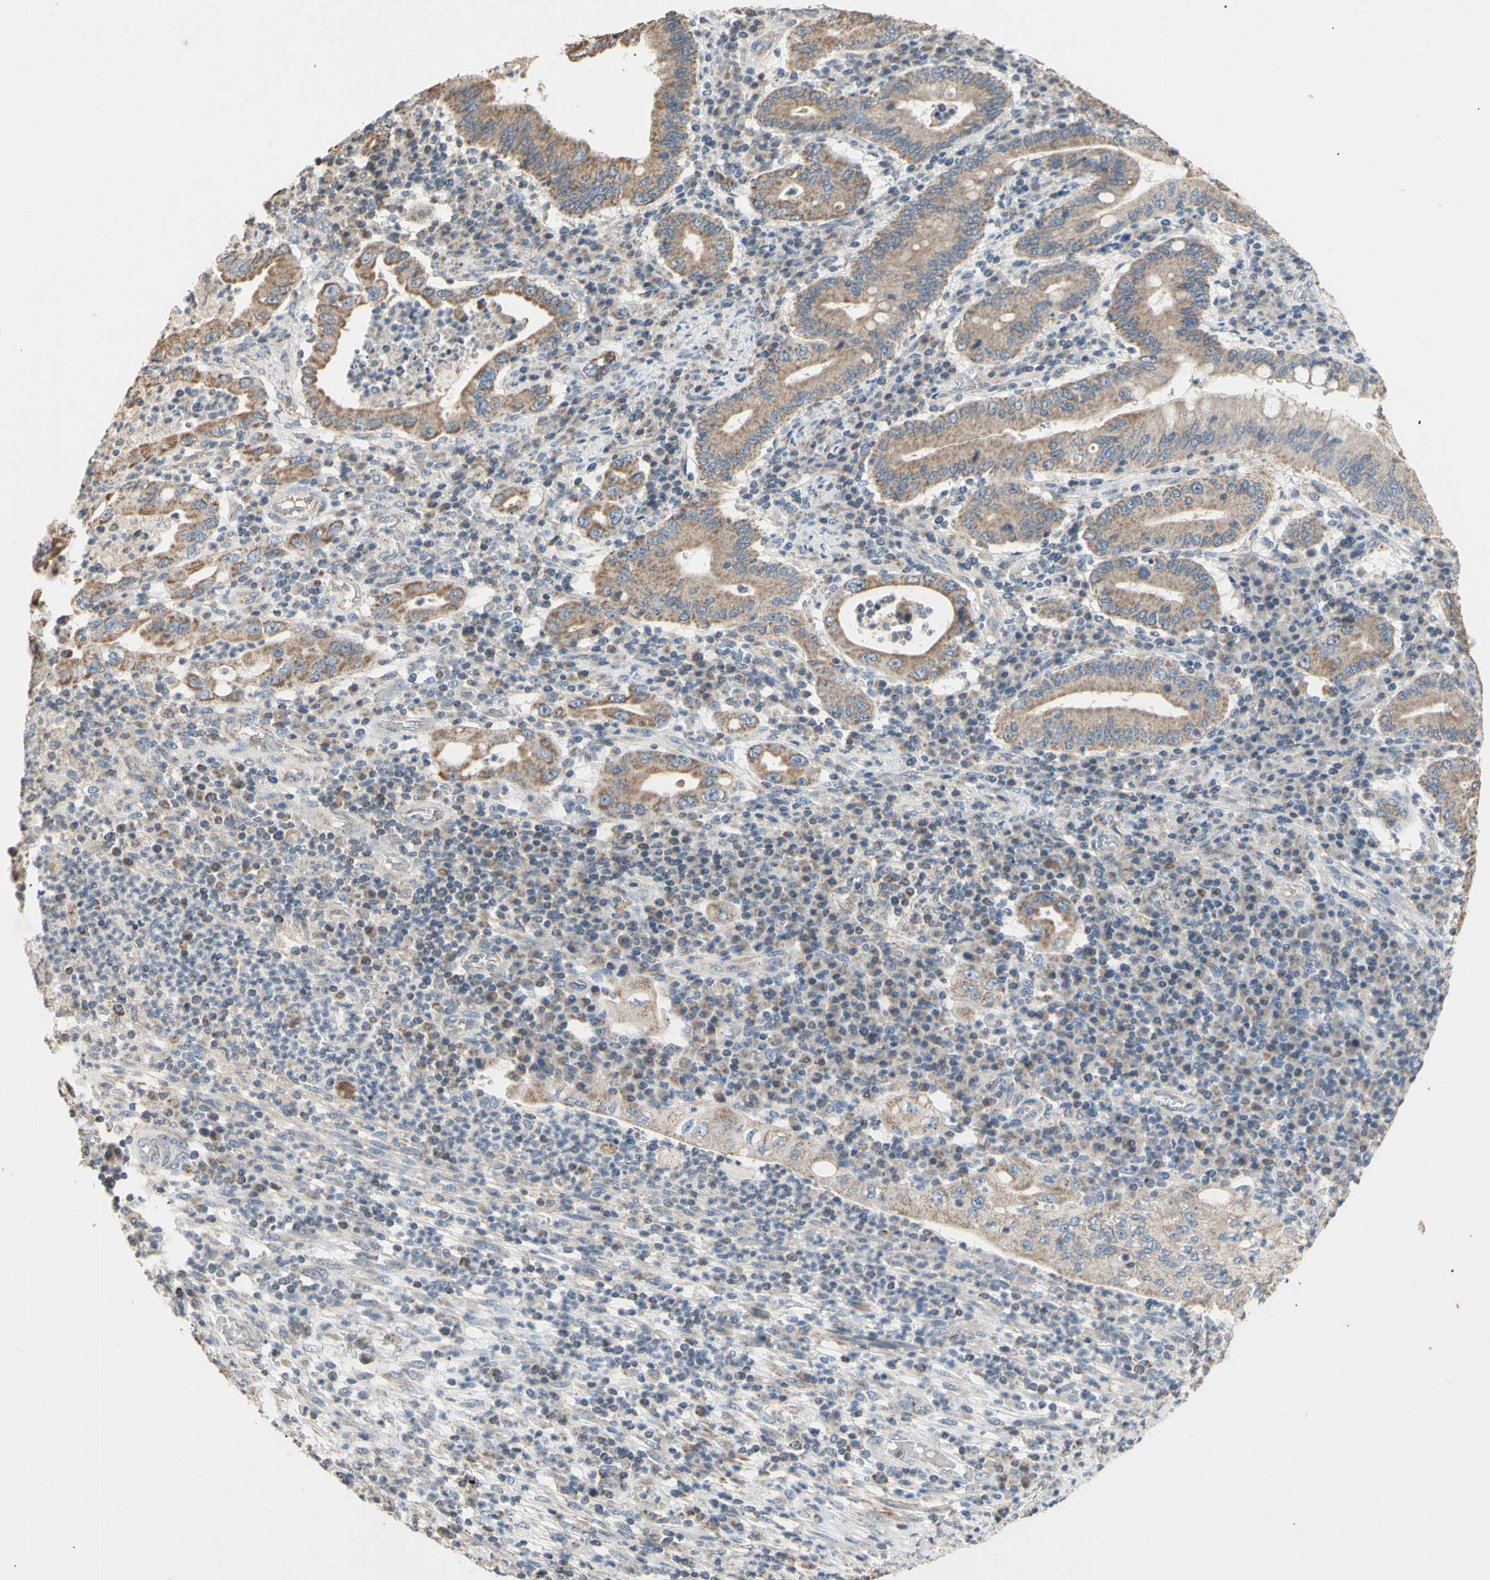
{"staining": {"intensity": "moderate", "quantity": ">75%", "location": "cytoplasmic/membranous"}, "tissue": "stomach cancer", "cell_type": "Tumor cells", "image_type": "cancer", "snomed": [{"axis": "morphology", "description": "Normal tissue, NOS"}, {"axis": "morphology", "description": "Adenocarcinoma, NOS"}, {"axis": "topography", "description": "Esophagus"}, {"axis": "topography", "description": "Stomach, upper"}, {"axis": "topography", "description": "Peripheral nerve tissue"}], "caption": "This is an image of immunohistochemistry (IHC) staining of stomach cancer (adenocarcinoma), which shows moderate positivity in the cytoplasmic/membranous of tumor cells.", "gene": "PTGIS", "patient": {"sex": "male", "age": 62}}